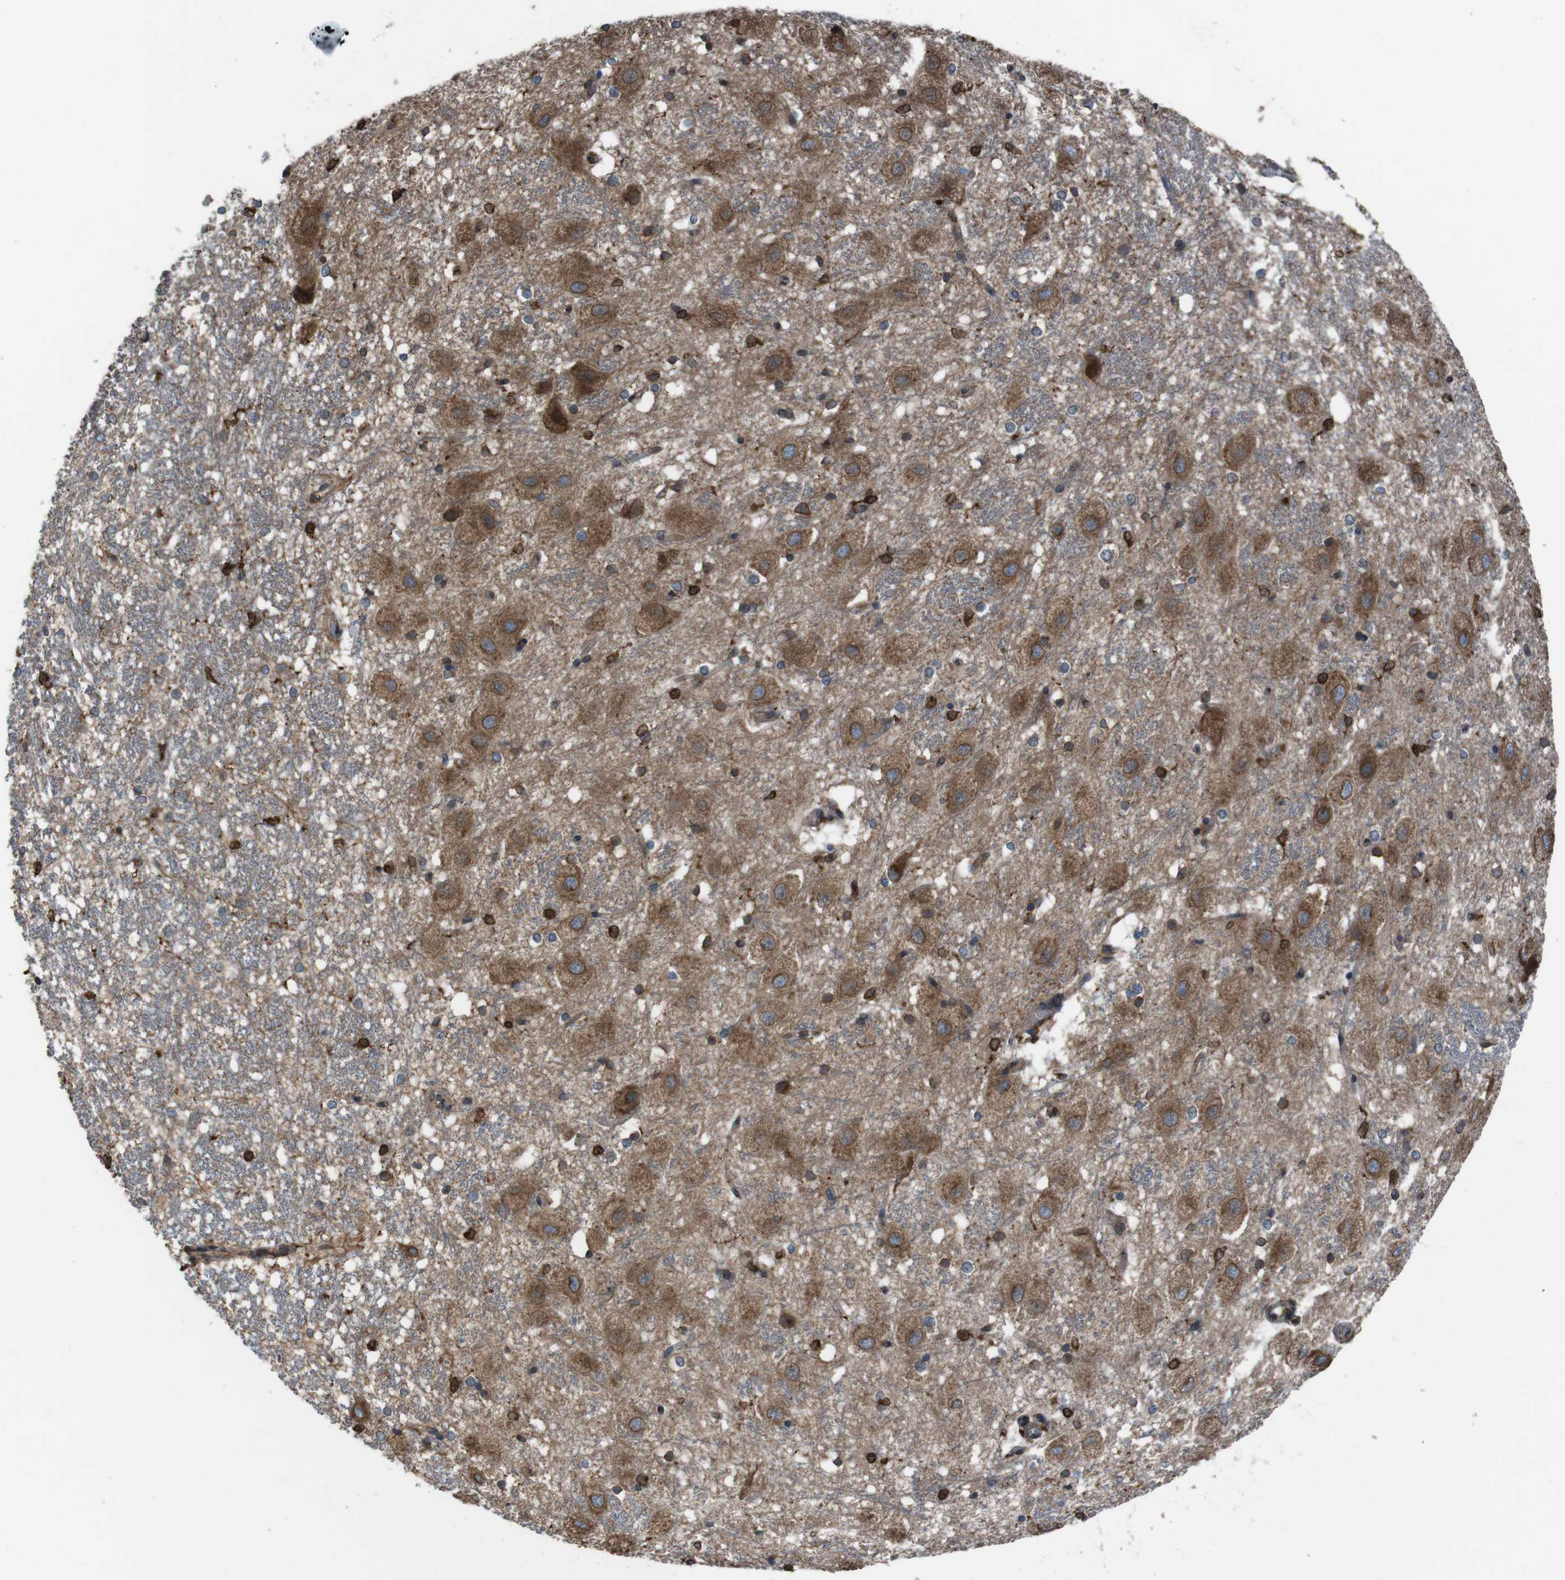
{"staining": {"intensity": "strong", "quantity": "25%-75%", "location": "cytoplasmic/membranous,nuclear"}, "tissue": "hippocampus", "cell_type": "Glial cells", "image_type": "normal", "snomed": [{"axis": "morphology", "description": "Normal tissue, NOS"}, {"axis": "topography", "description": "Hippocampus"}], "caption": "Immunohistochemistry (IHC) histopathology image of benign human hippocampus stained for a protein (brown), which reveals high levels of strong cytoplasmic/membranous,nuclear positivity in about 25%-75% of glial cells.", "gene": "APMAP", "patient": {"sex": "female", "age": 19}}